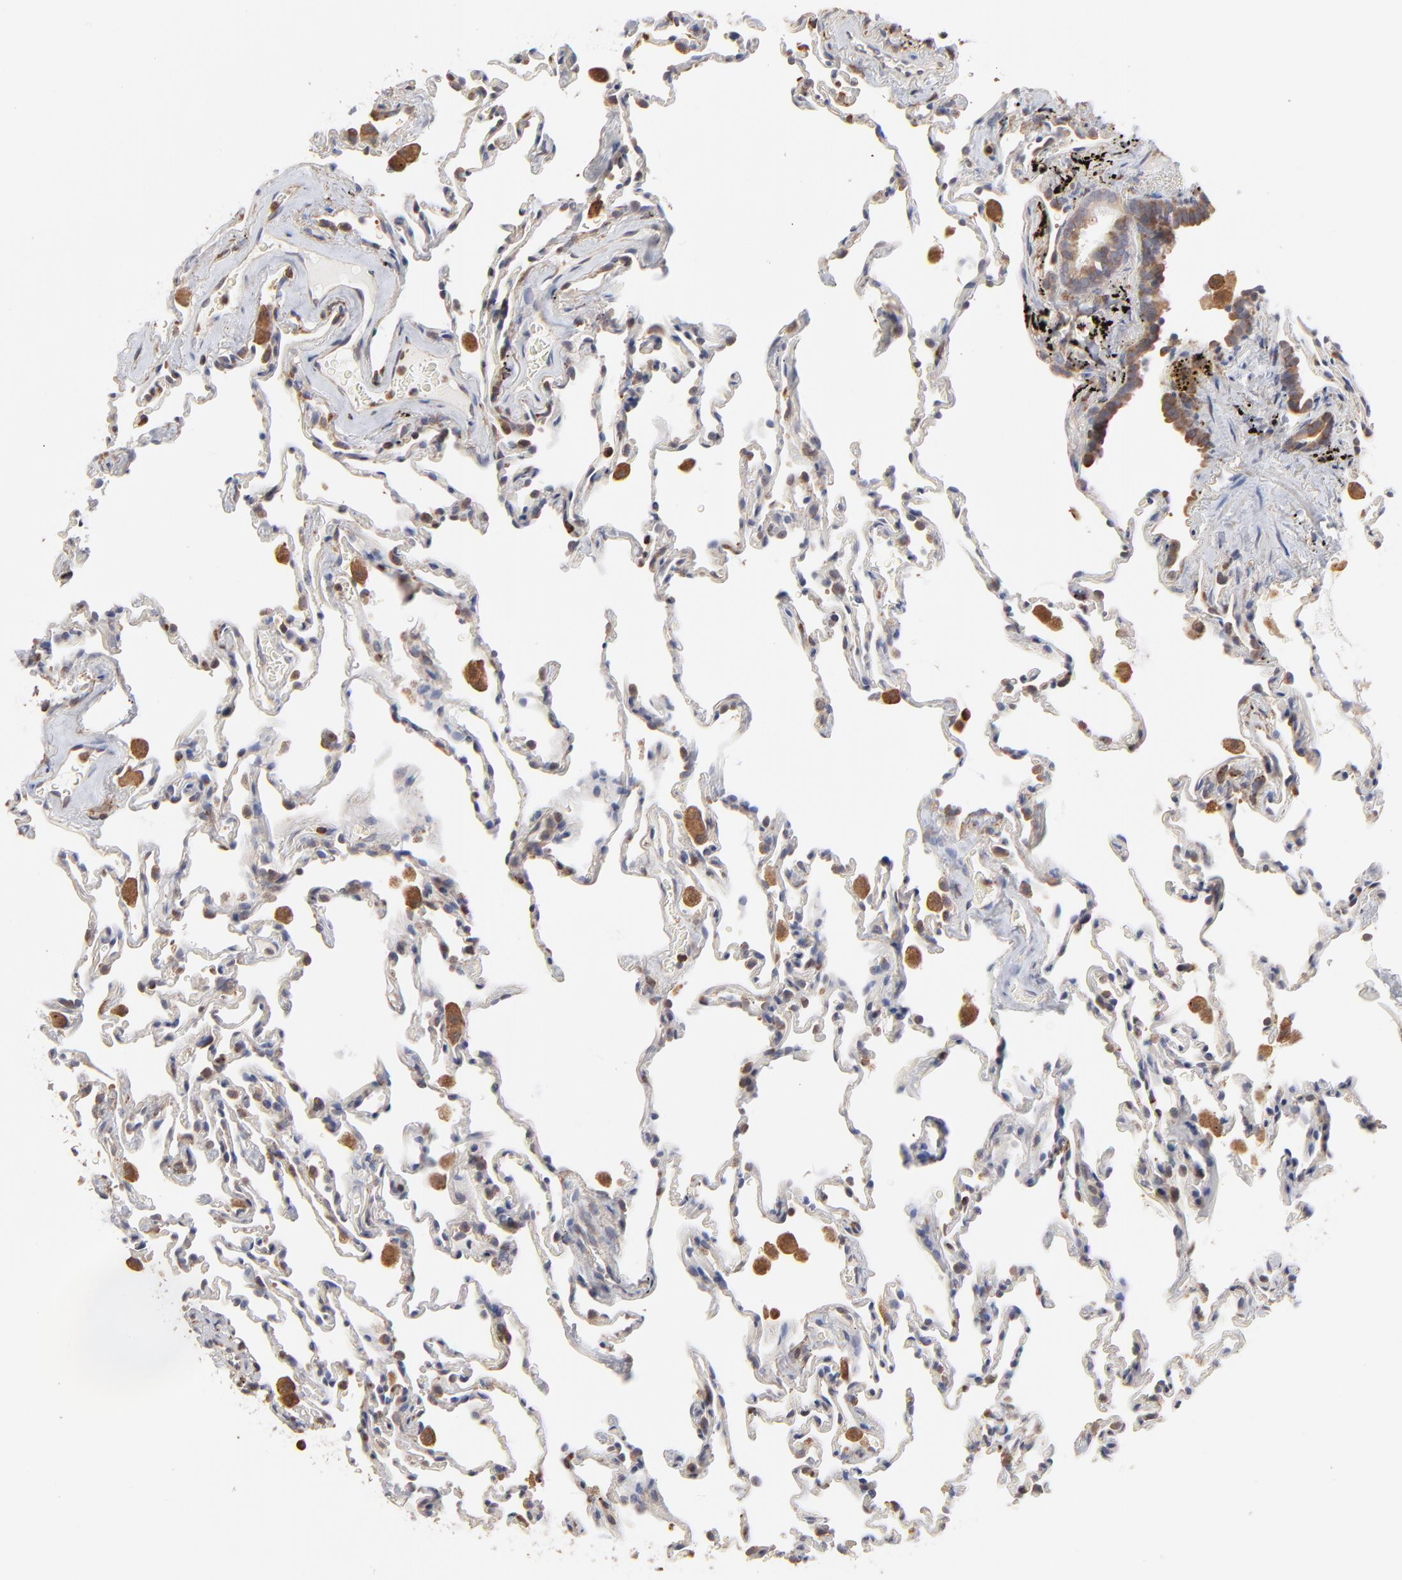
{"staining": {"intensity": "weak", "quantity": "25%-75%", "location": "cytoplasmic/membranous"}, "tissue": "lung", "cell_type": "Alveolar cells", "image_type": "normal", "snomed": [{"axis": "morphology", "description": "Normal tissue, NOS"}, {"axis": "morphology", "description": "Soft tissue tumor metastatic"}, {"axis": "topography", "description": "Lung"}], "caption": "An immunohistochemistry (IHC) micrograph of benign tissue is shown. Protein staining in brown shows weak cytoplasmic/membranous positivity in lung within alveolar cells. Ihc stains the protein of interest in brown and the nuclei are stained blue.", "gene": "RNF213", "patient": {"sex": "male", "age": 59}}